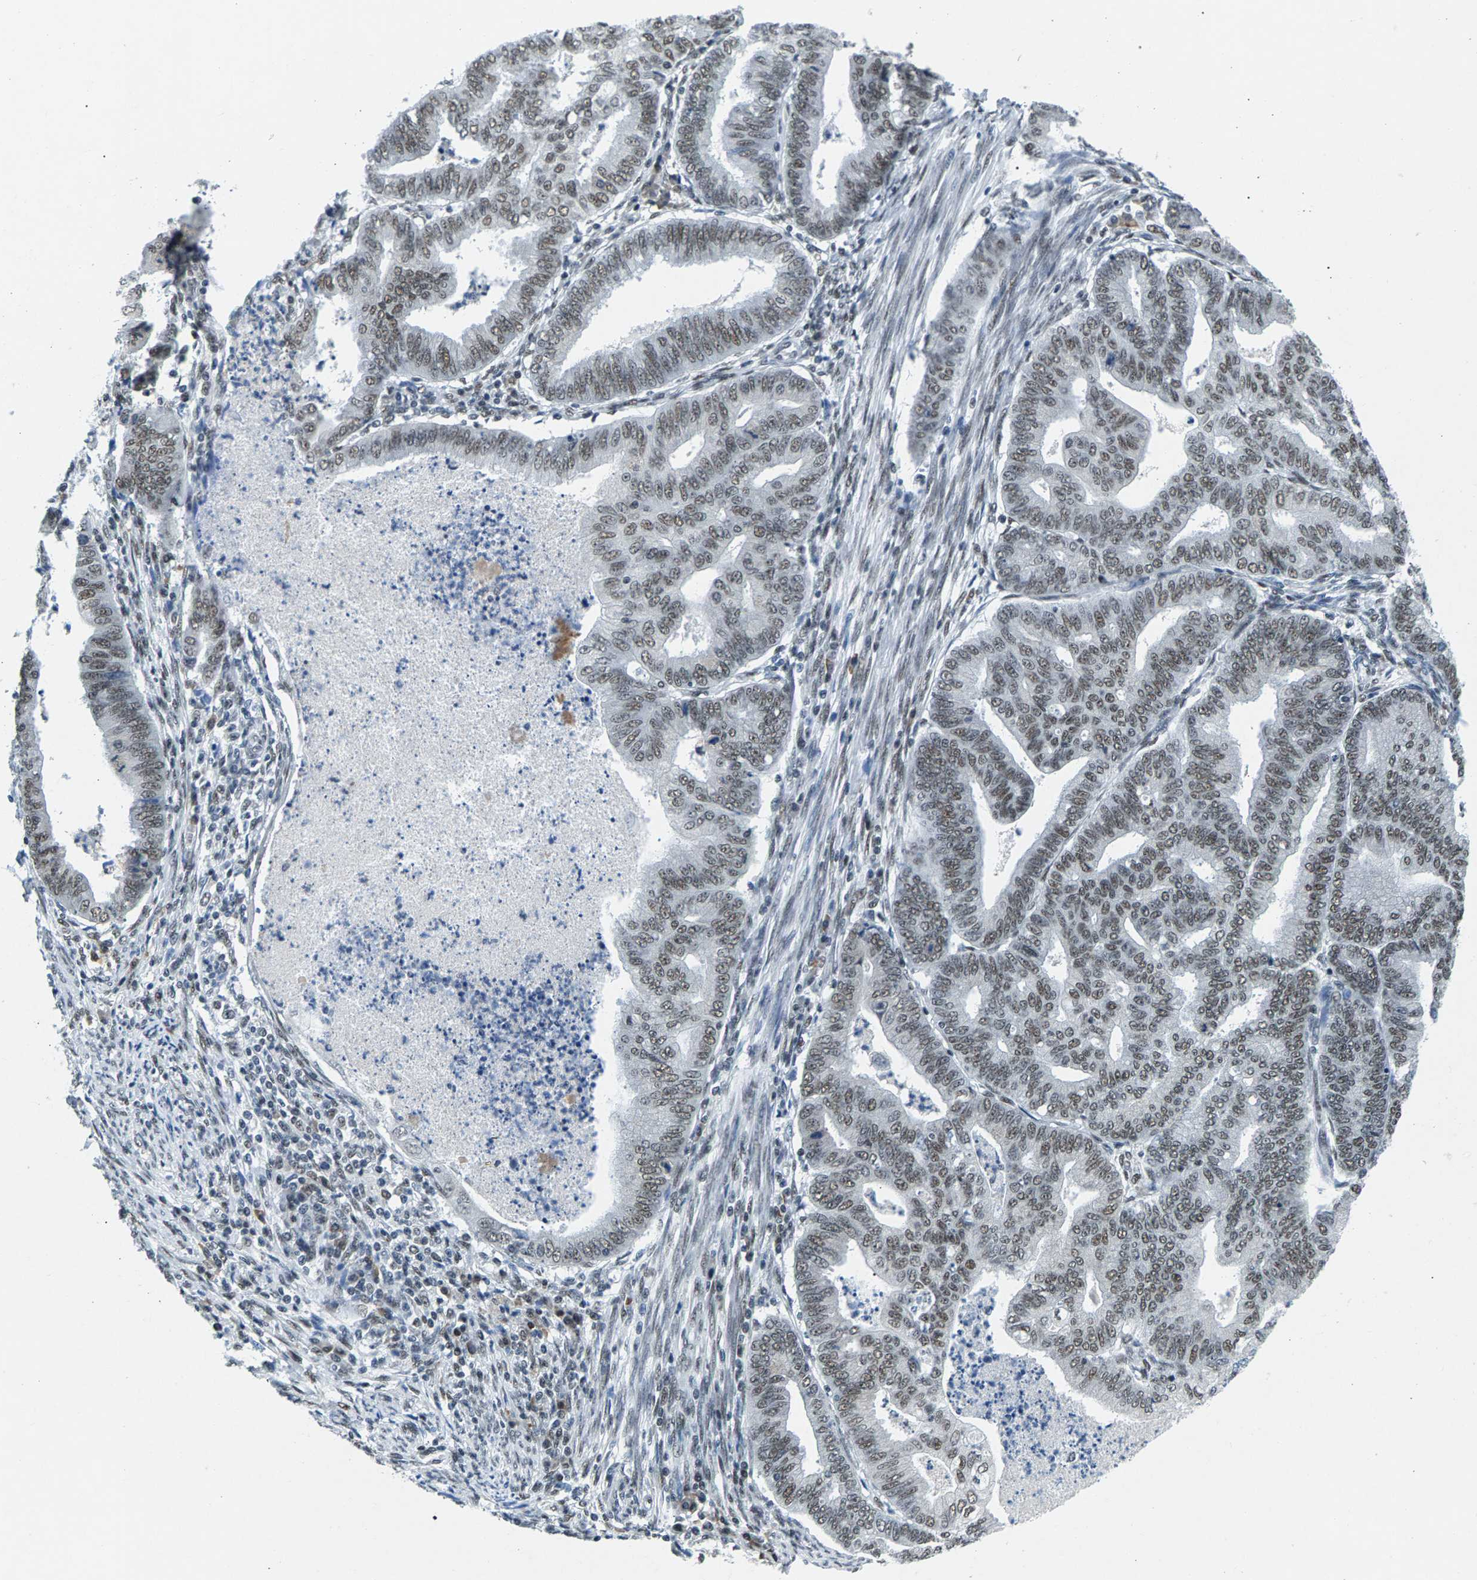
{"staining": {"intensity": "weak", "quantity": "25%-75%", "location": "nuclear"}, "tissue": "endometrial cancer", "cell_type": "Tumor cells", "image_type": "cancer", "snomed": [{"axis": "morphology", "description": "Polyp, NOS"}, {"axis": "morphology", "description": "Adenocarcinoma, NOS"}, {"axis": "morphology", "description": "Adenoma, NOS"}, {"axis": "topography", "description": "Endometrium"}], "caption": "This is an image of immunohistochemistry (IHC) staining of endometrial cancer (adenocarcinoma), which shows weak expression in the nuclear of tumor cells.", "gene": "ATF2", "patient": {"sex": "female", "age": 79}}